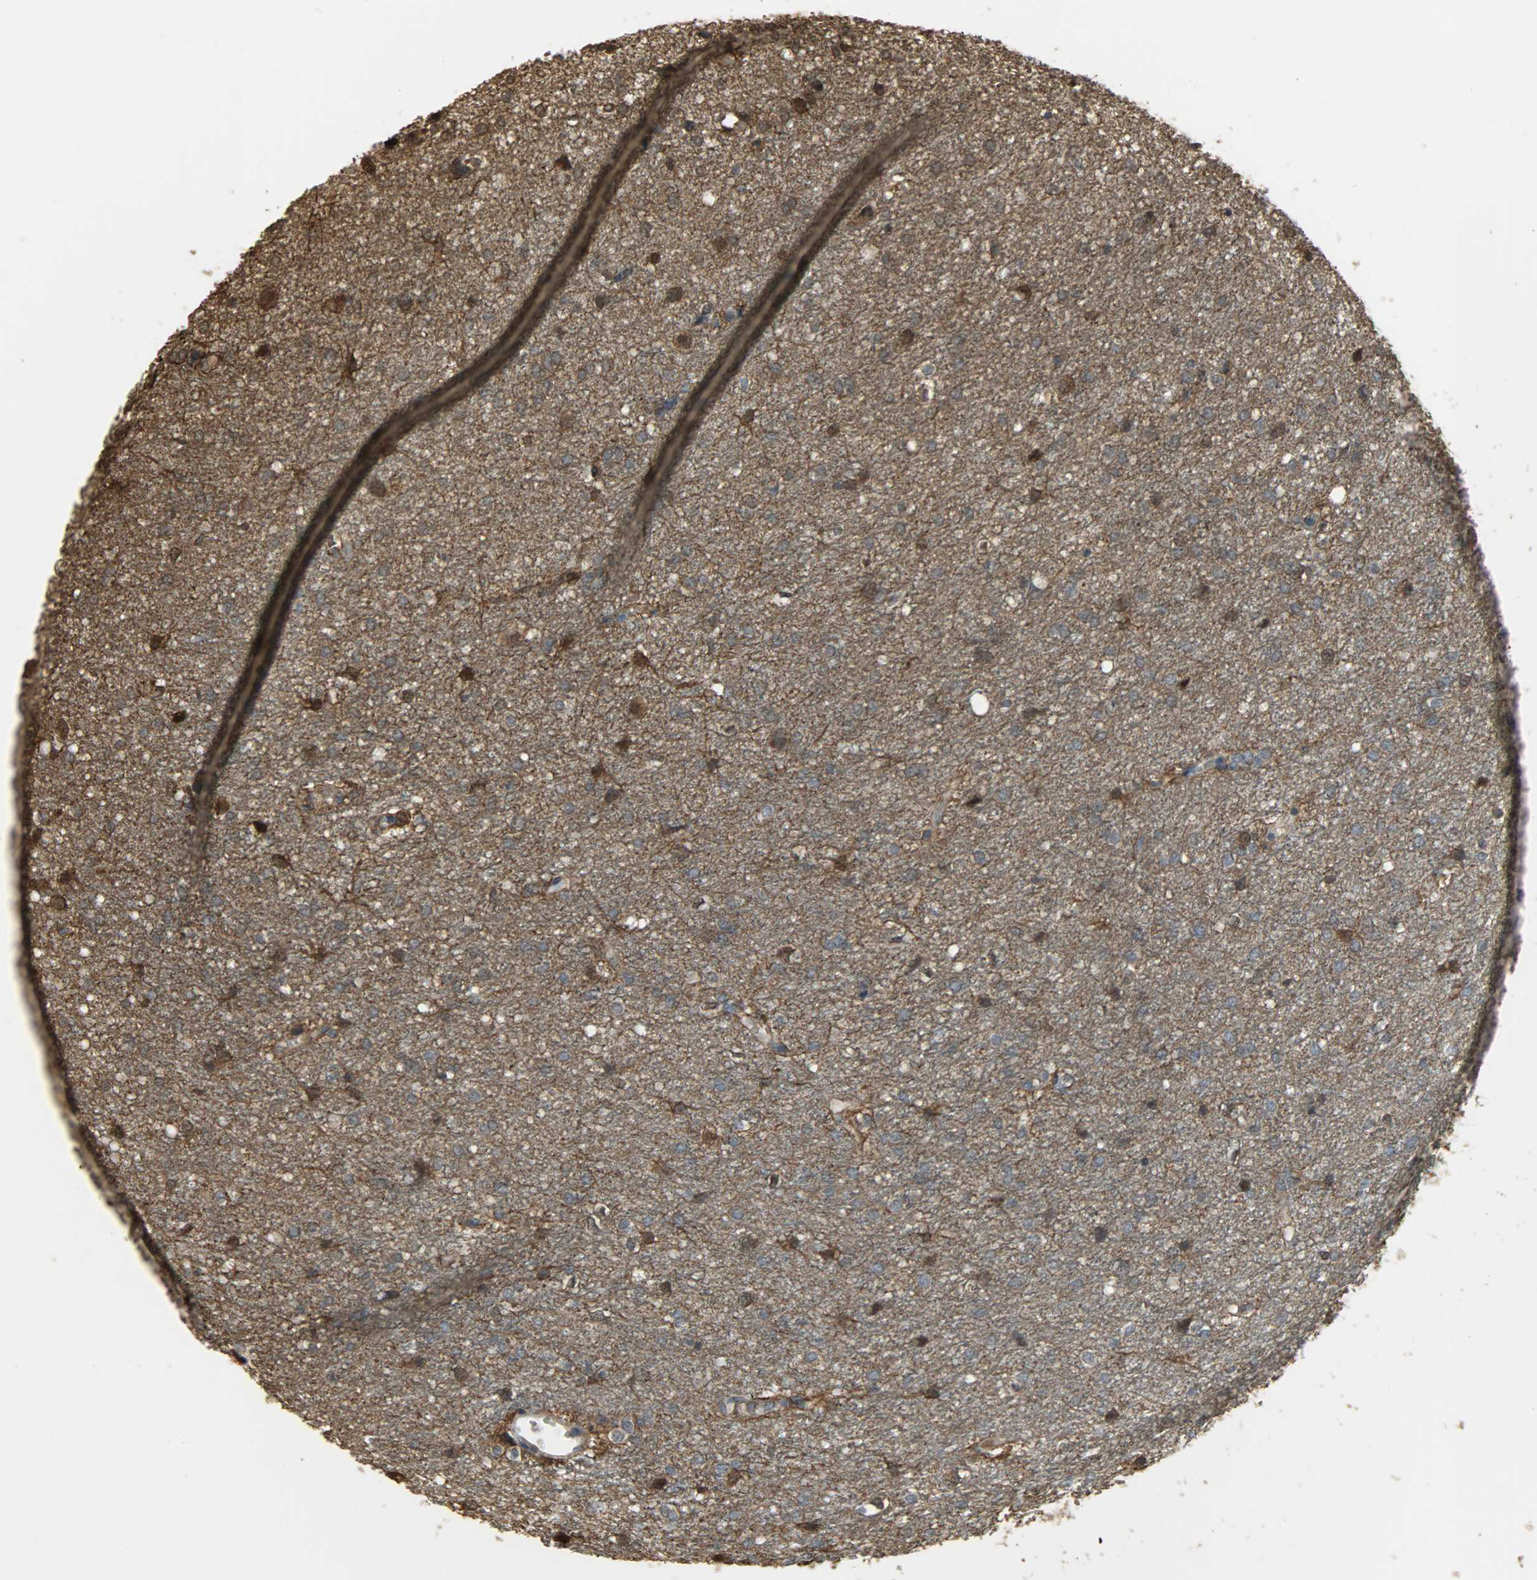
{"staining": {"intensity": "strong", "quantity": "25%-75%", "location": "cytoplasmic/membranous,nuclear"}, "tissue": "glioma", "cell_type": "Tumor cells", "image_type": "cancer", "snomed": [{"axis": "morphology", "description": "Glioma, malignant, High grade"}, {"axis": "topography", "description": "Brain"}], "caption": "An immunohistochemistry image of neoplastic tissue is shown. Protein staining in brown labels strong cytoplasmic/membranous and nuclear positivity in malignant glioma (high-grade) within tumor cells.", "gene": "LDHB", "patient": {"sex": "female", "age": 59}}